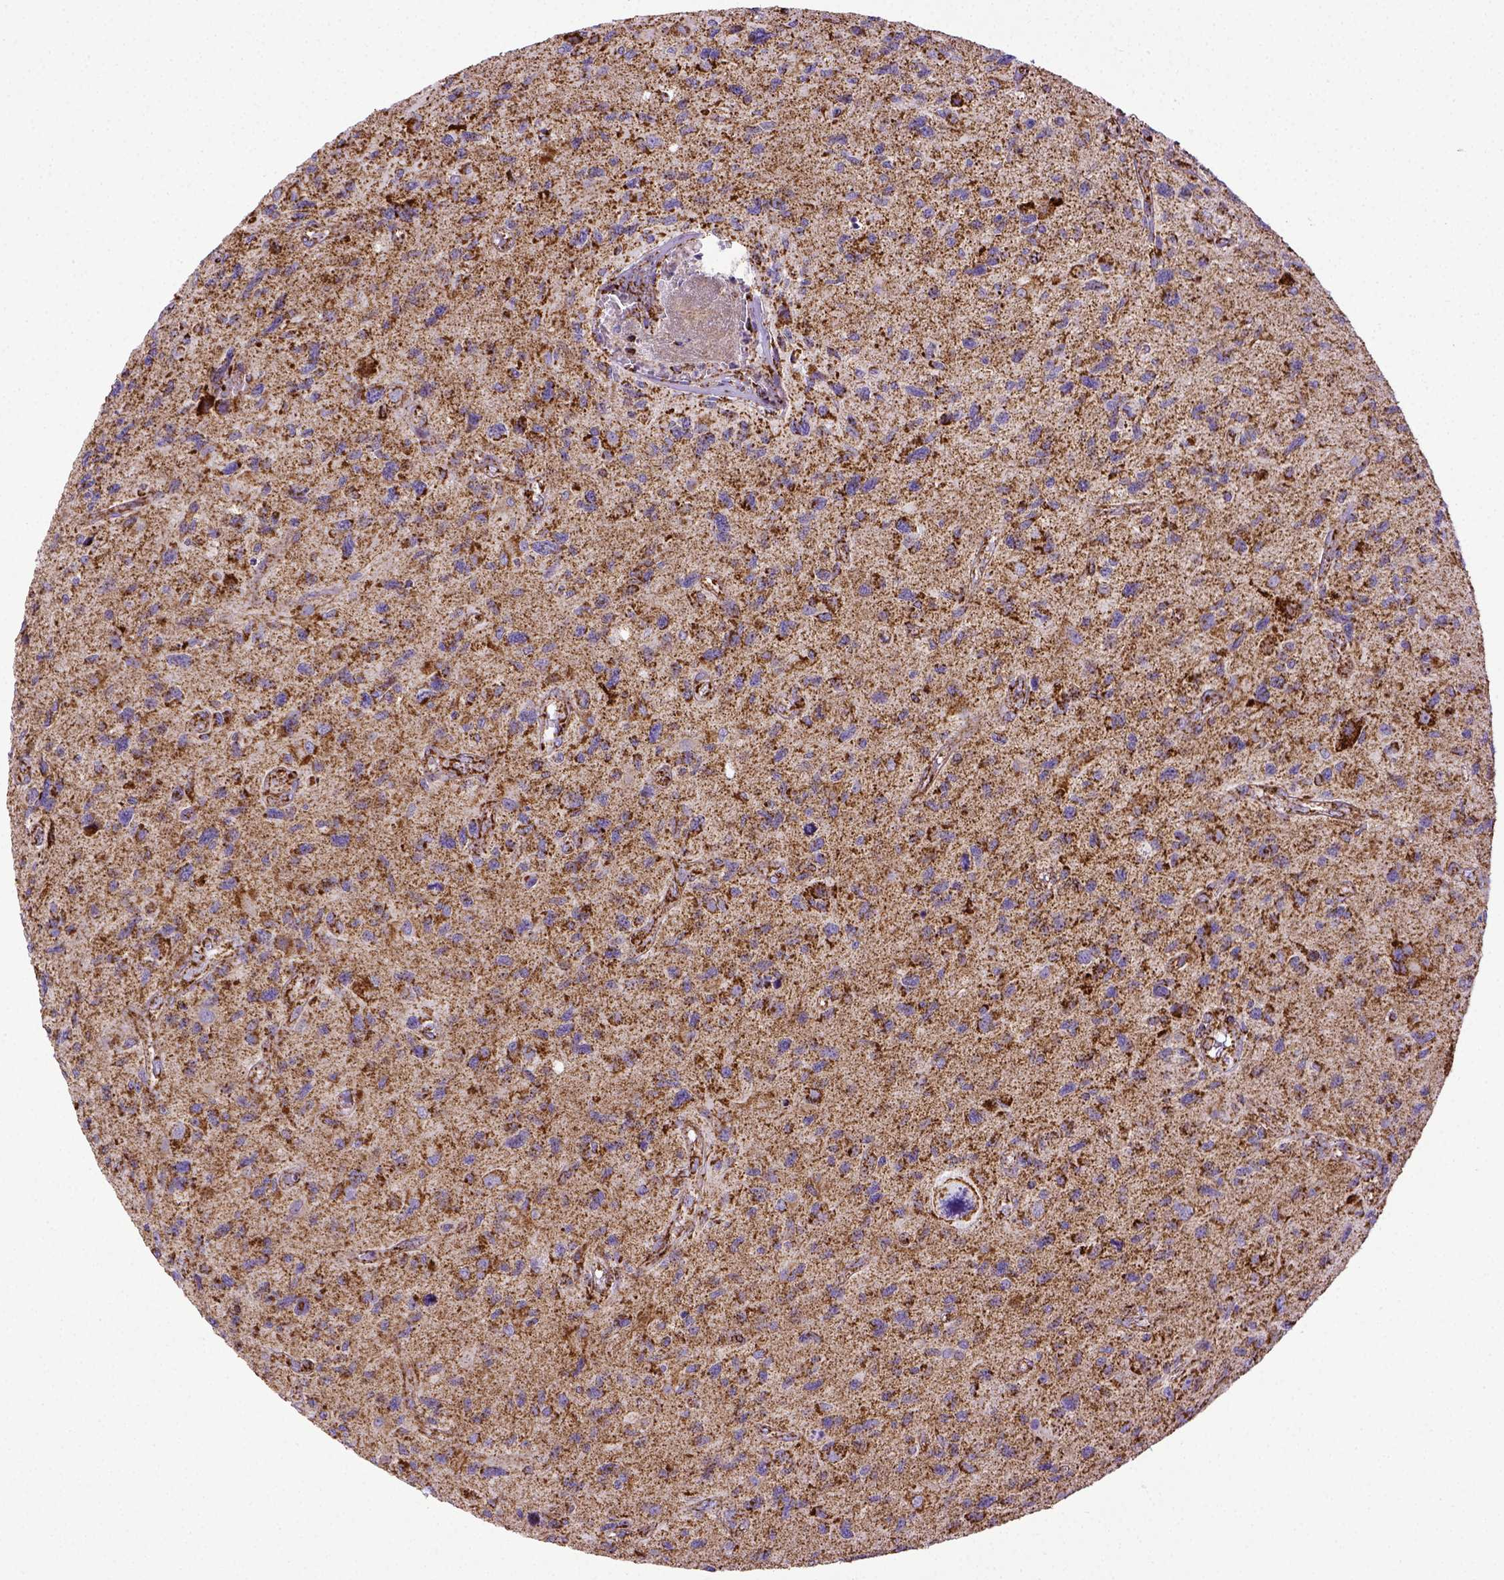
{"staining": {"intensity": "strong", "quantity": ">75%", "location": "cytoplasmic/membranous"}, "tissue": "glioma", "cell_type": "Tumor cells", "image_type": "cancer", "snomed": [{"axis": "morphology", "description": "Glioma, malignant, NOS"}, {"axis": "morphology", "description": "Glioma, malignant, High grade"}, {"axis": "topography", "description": "Brain"}], "caption": "Protein staining of high-grade glioma (malignant) tissue demonstrates strong cytoplasmic/membranous positivity in about >75% of tumor cells.", "gene": "MT-CO1", "patient": {"sex": "female", "age": 71}}